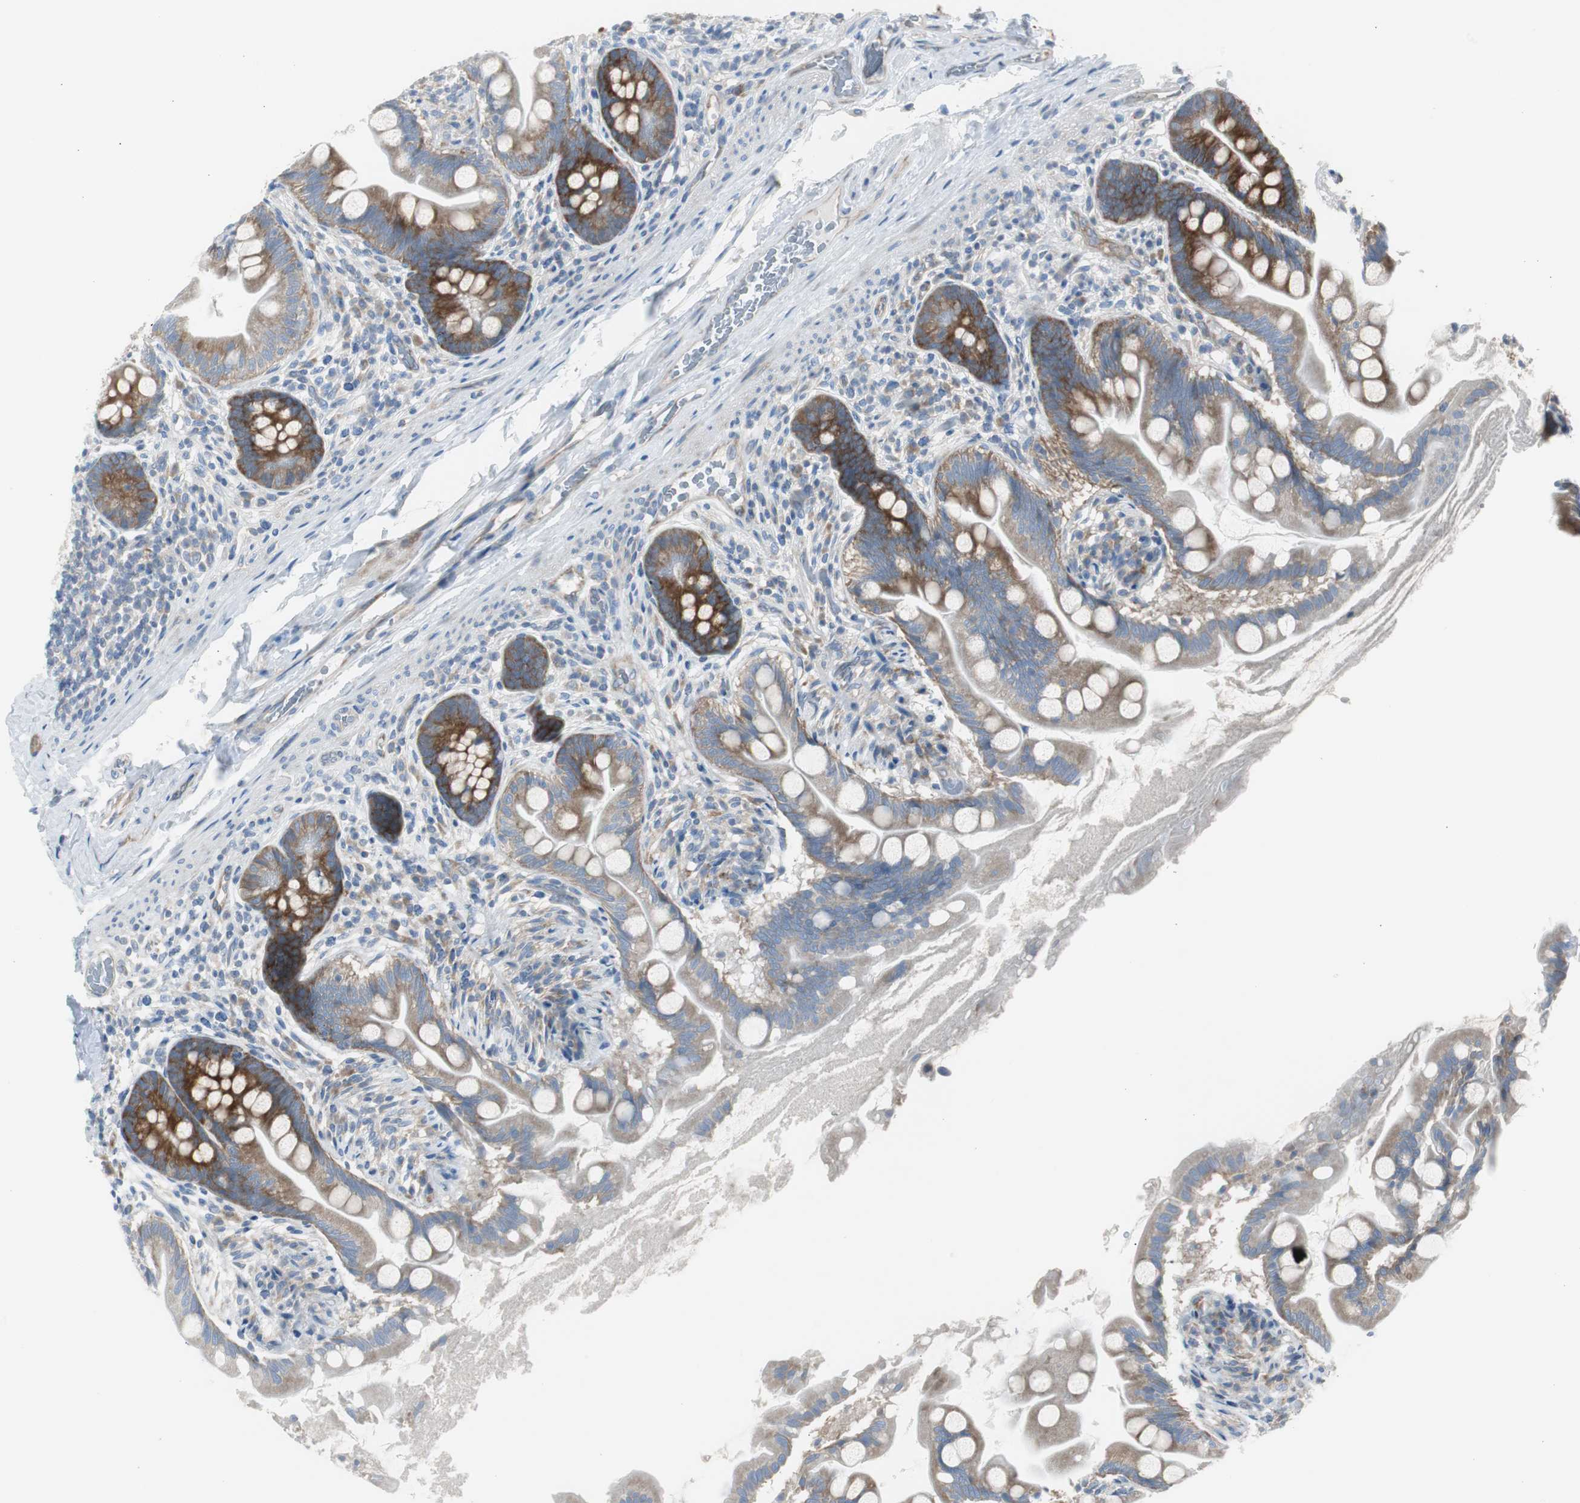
{"staining": {"intensity": "strong", "quantity": "25%-75%", "location": "cytoplasmic/membranous"}, "tissue": "small intestine", "cell_type": "Glandular cells", "image_type": "normal", "snomed": [{"axis": "morphology", "description": "Normal tissue, NOS"}, {"axis": "topography", "description": "Small intestine"}], "caption": "Small intestine stained for a protein (brown) shows strong cytoplasmic/membranous positive staining in approximately 25%-75% of glandular cells.", "gene": "RPS12", "patient": {"sex": "female", "age": 56}}